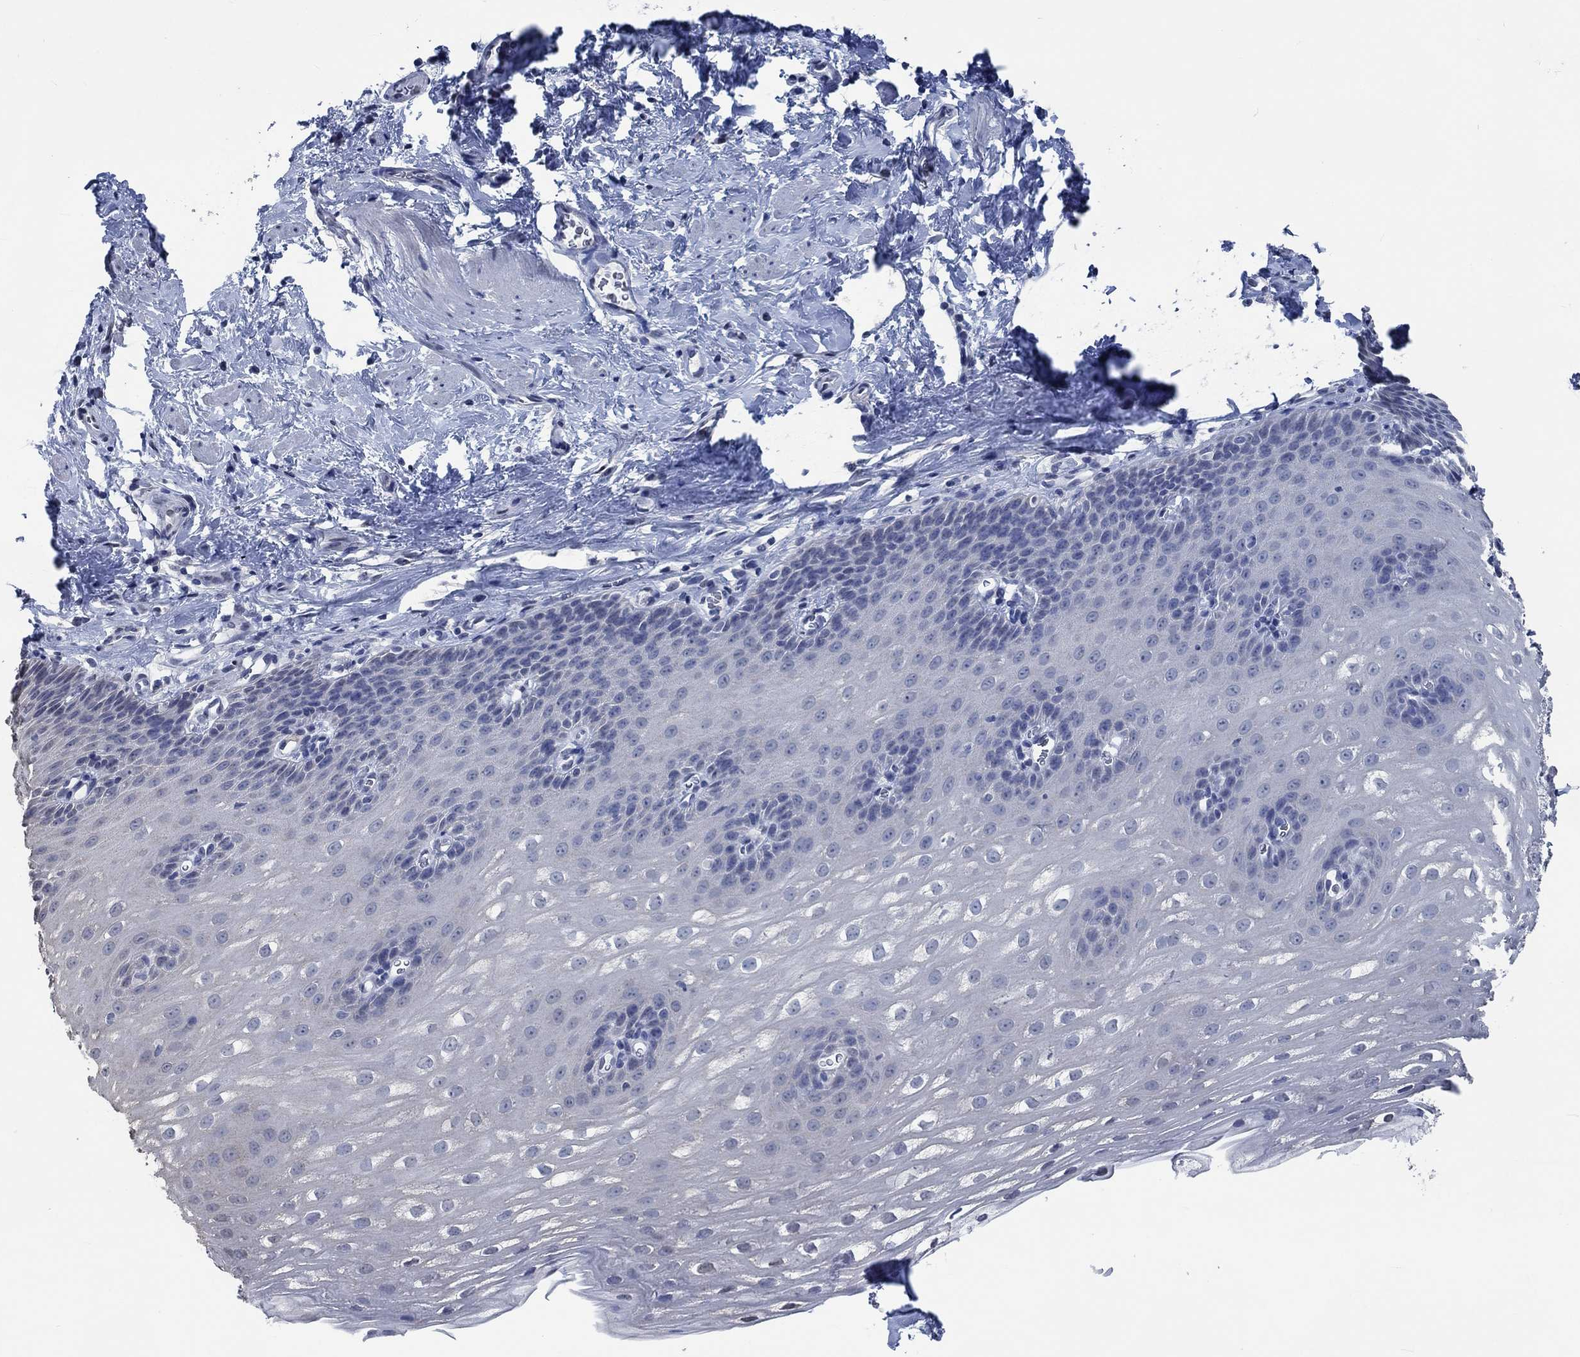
{"staining": {"intensity": "negative", "quantity": "none", "location": "none"}, "tissue": "esophagus", "cell_type": "Squamous epithelial cells", "image_type": "normal", "snomed": [{"axis": "morphology", "description": "Normal tissue, NOS"}, {"axis": "topography", "description": "Esophagus"}], "caption": "DAB (3,3'-diaminobenzidine) immunohistochemical staining of normal esophagus shows no significant expression in squamous epithelial cells. Nuclei are stained in blue.", "gene": "OBSCN", "patient": {"sex": "male", "age": 64}}